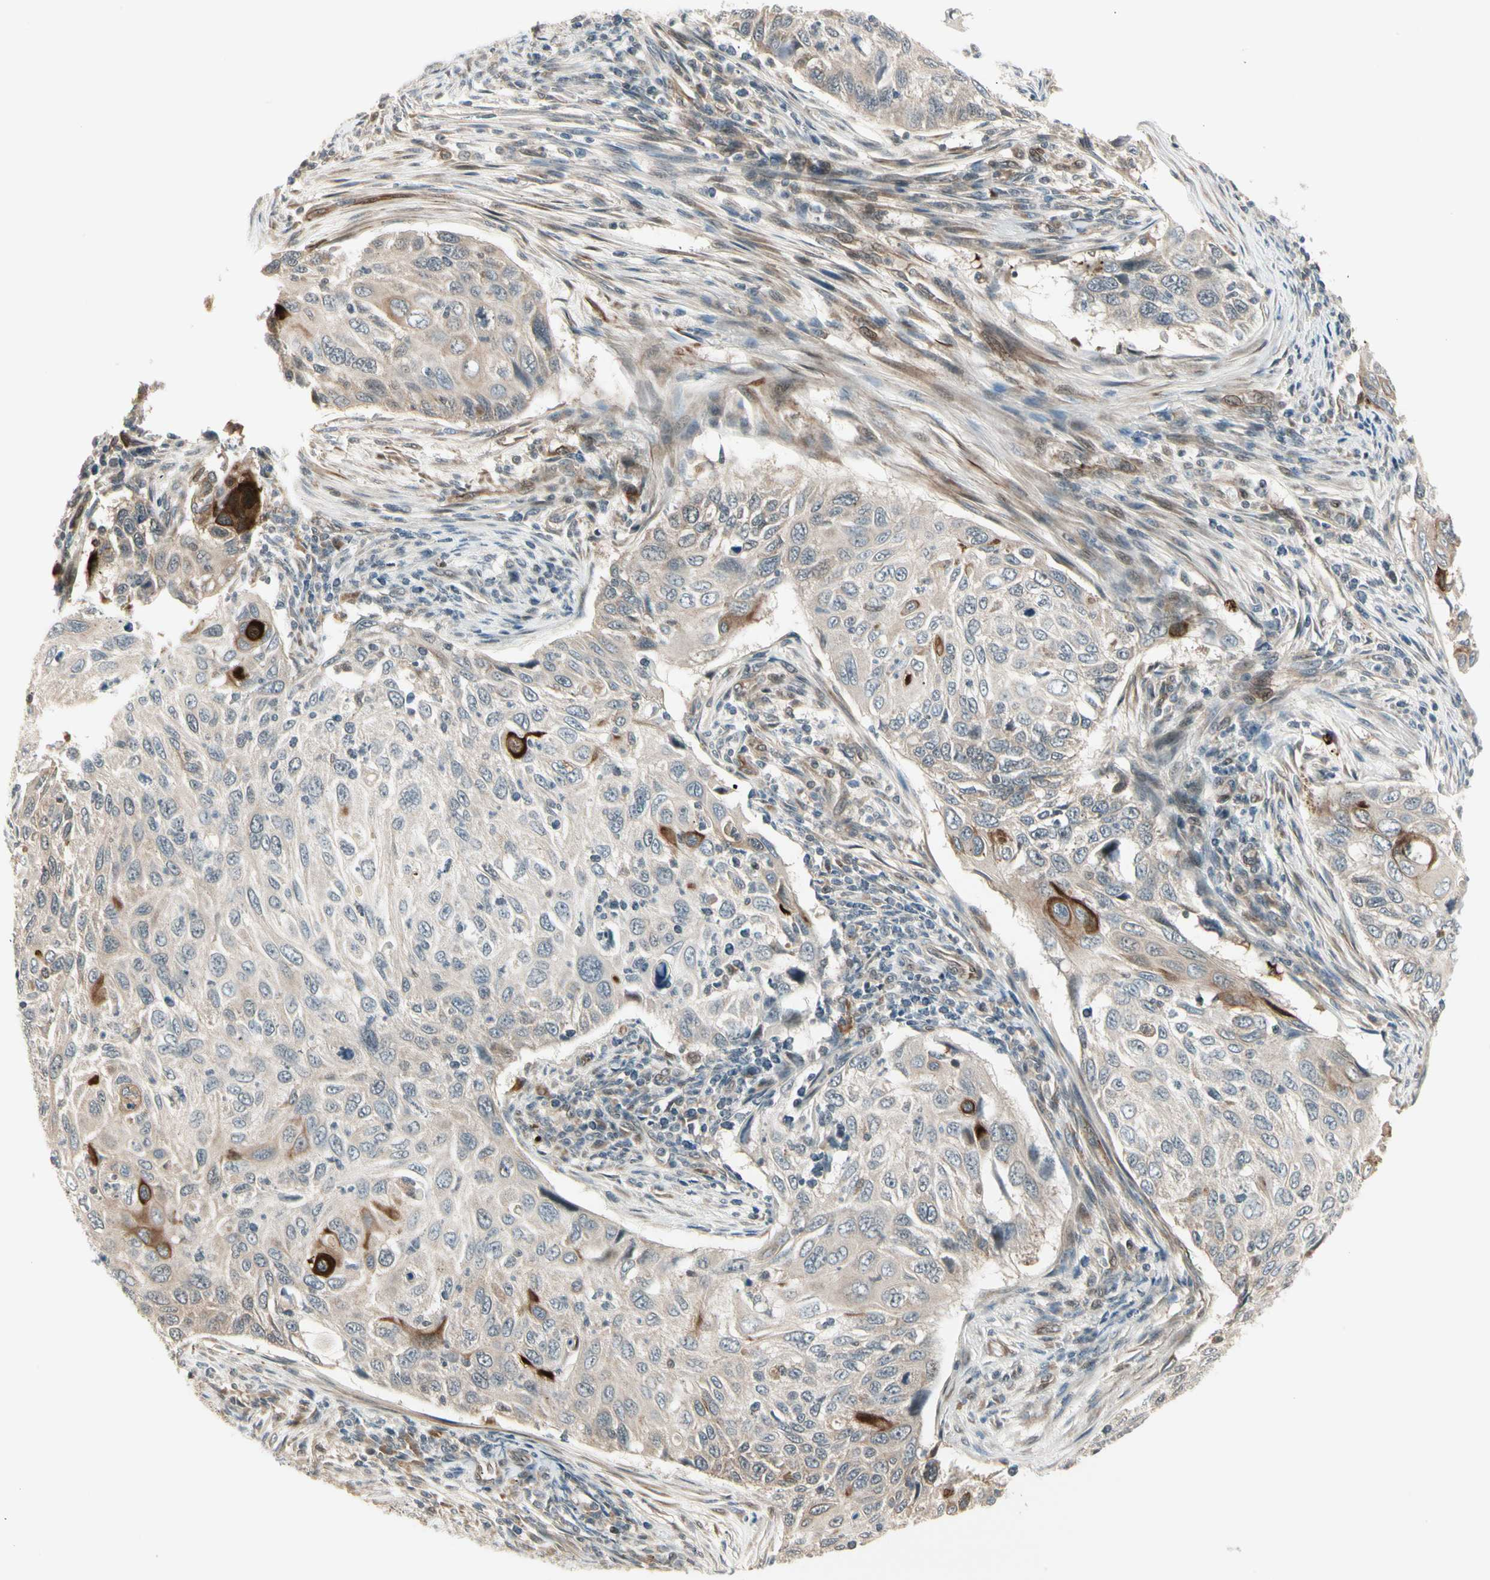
{"staining": {"intensity": "weak", "quantity": ">75%", "location": "cytoplasmic/membranous"}, "tissue": "cervical cancer", "cell_type": "Tumor cells", "image_type": "cancer", "snomed": [{"axis": "morphology", "description": "Squamous cell carcinoma, NOS"}, {"axis": "topography", "description": "Cervix"}], "caption": "Human squamous cell carcinoma (cervical) stained for a protein (brown) displays weak cytoplasmic/membranous positive expression in about >75% of tumor cells.", "gene": "SVBP", "patient": {"sex": "female", "age": 70}}